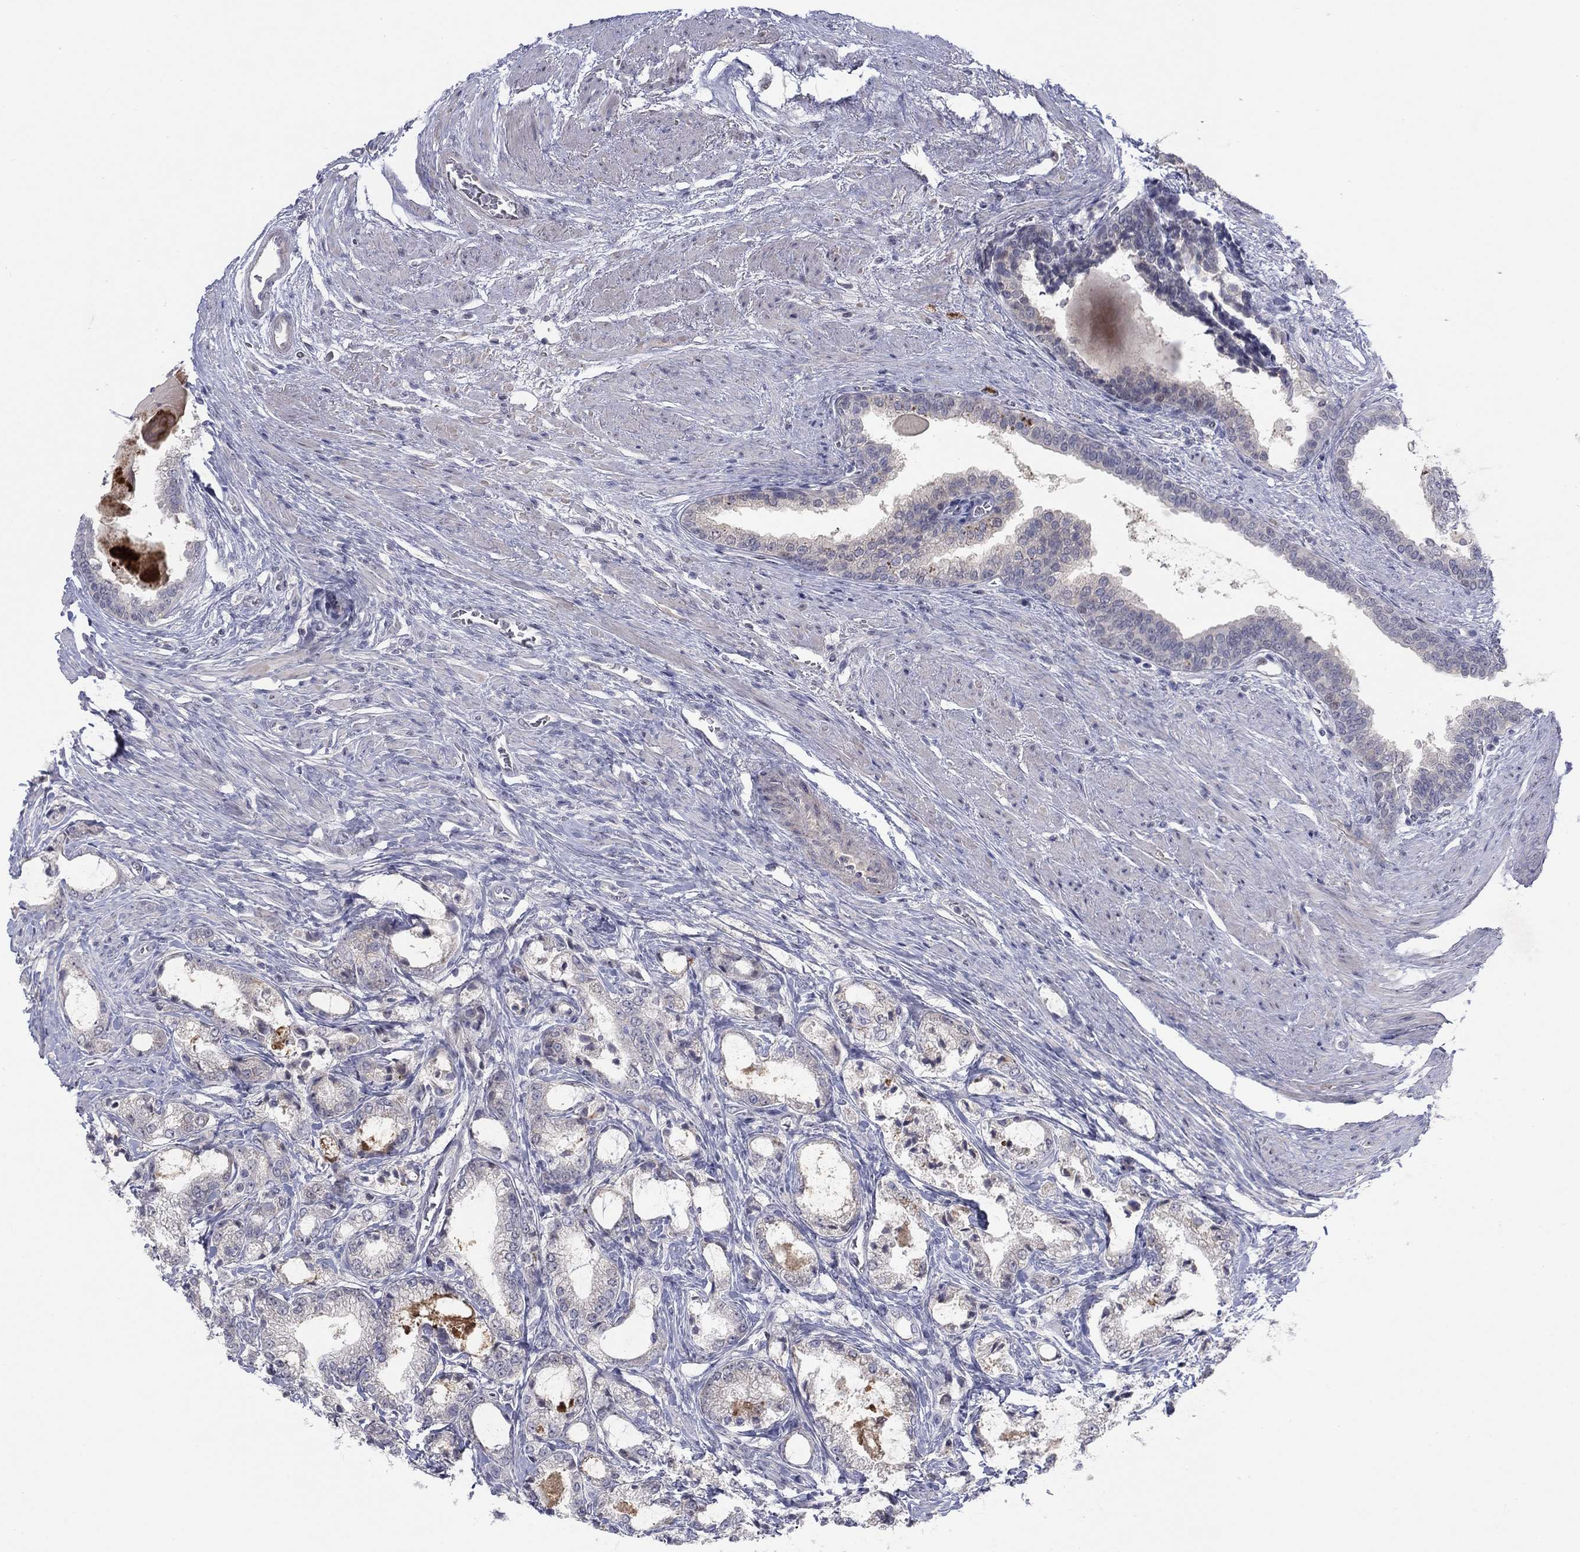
{"staining": {"intensity": "negative", "quantity": "none", "location": "none"}, "tissue": "prostate cancer", "cell_type": "Tumor cells", "image_type": "cancer", "snomed": [{"axis": "morphology", "description": "Adenocarcinoma, NOS"}, {"axis": "topography", "description": "Prostate and seminal vesicle, NOS"}, {"axis": "topography", "description": "Prostate"}], "caption": "Prostate adenocarcinoma stained for a protein using immunohistochemistry (IHC) reveals no staining tumor cells.", "gene": "AMN1", "patient": {"sex": "male", "age": 62}}